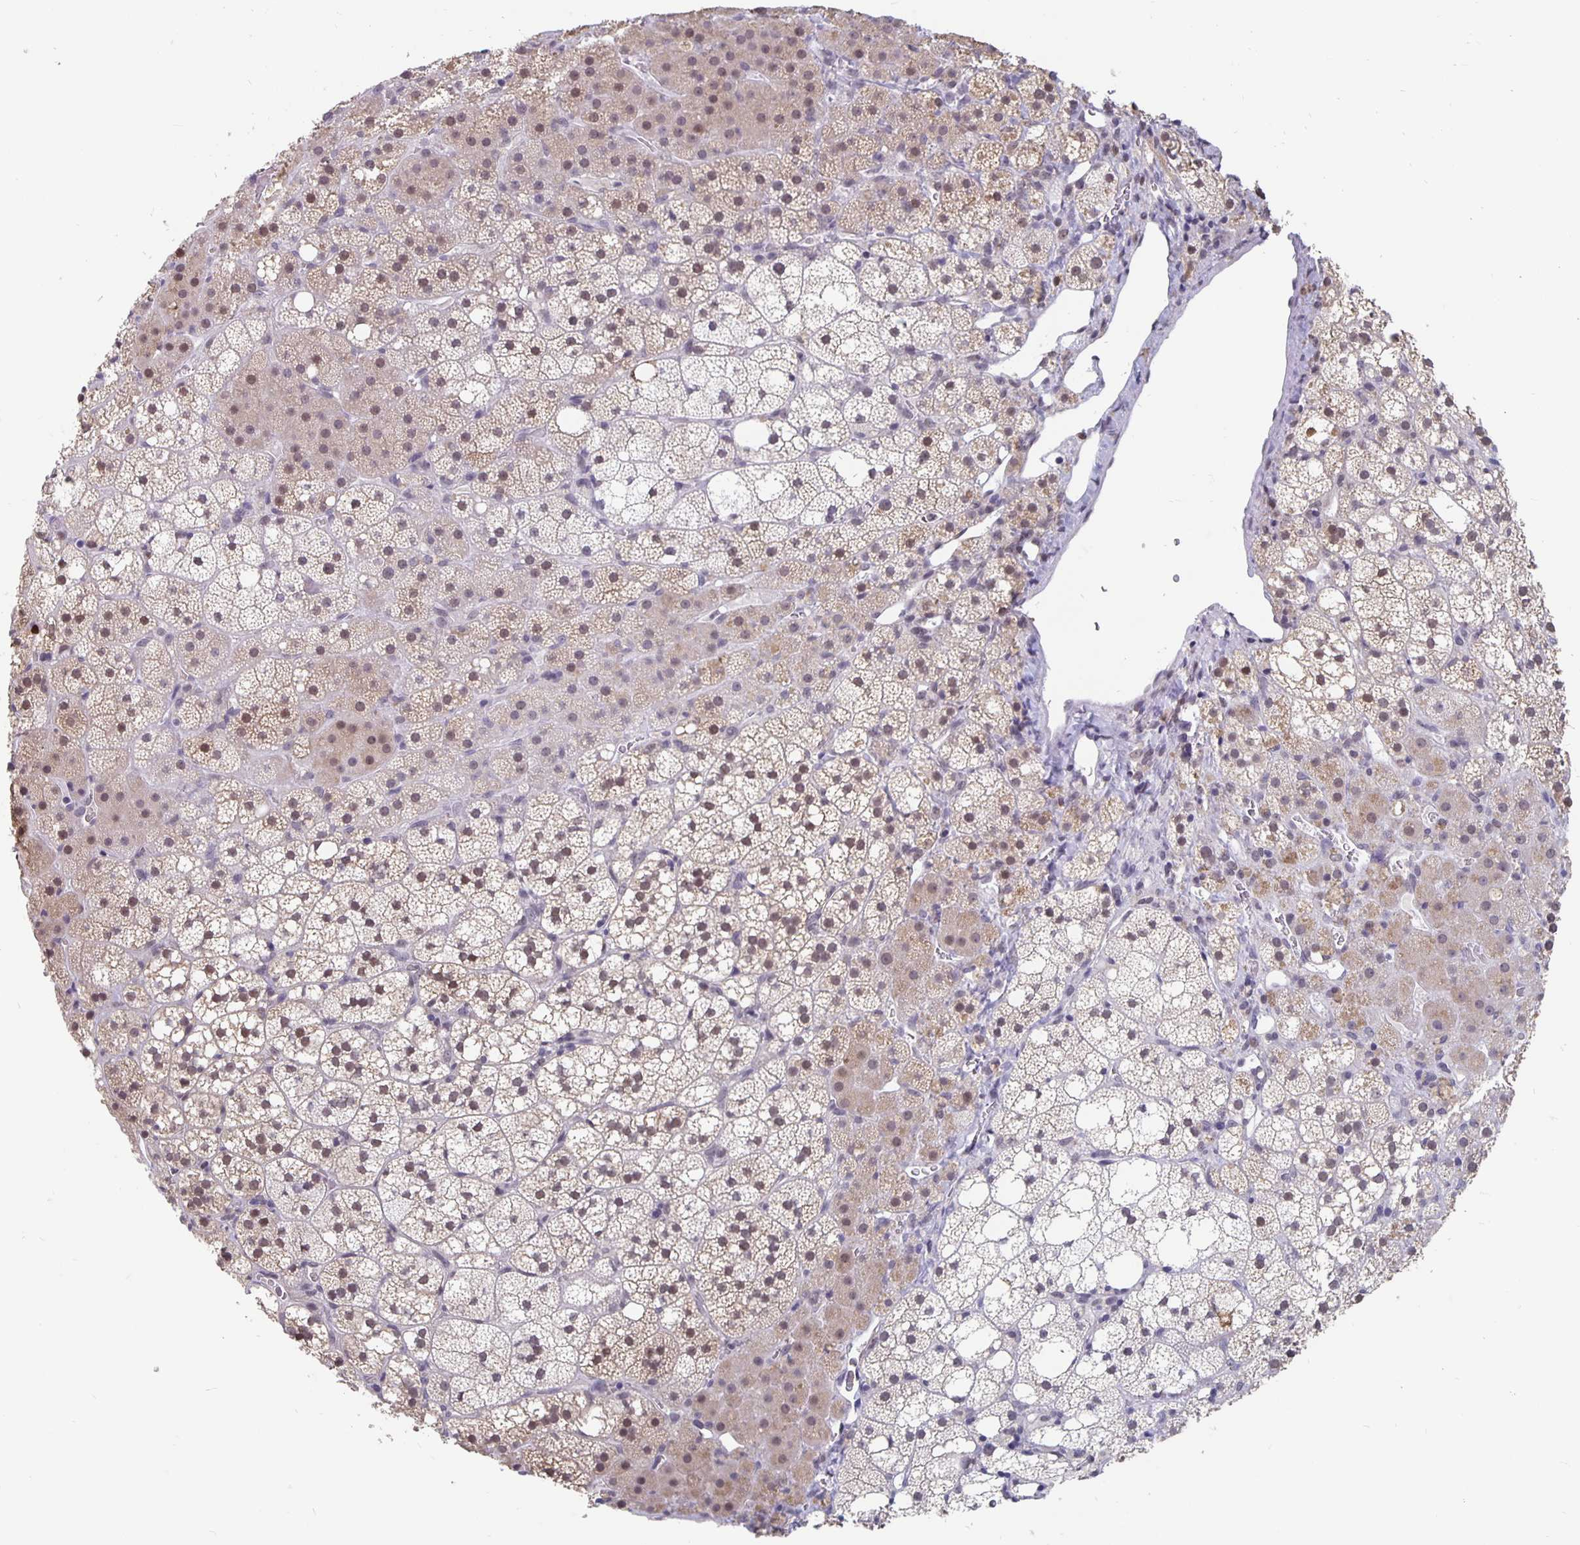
{"staining": {"intensity": "weak", "quantity": "25%-75%", "location": "cytoplasmic/membranous,nuclear"}, "tissue": "adrenal gland", "cell_type": "Glandular cells", "image_type": "normal", "snomed": [{"axis": "morphology", "description": "Normal tissue, NOS"}, {"axis": "topography", "description": "Adrenal gland"}], "caption": "A low amount of weak cytoplasmic/membranous,nuclear staining is identified in approximately 25%-75% of glandular cells in normal adrenal gland.", "gene": "ZNF691", "patient": {"sex": "male", "age": 53}}